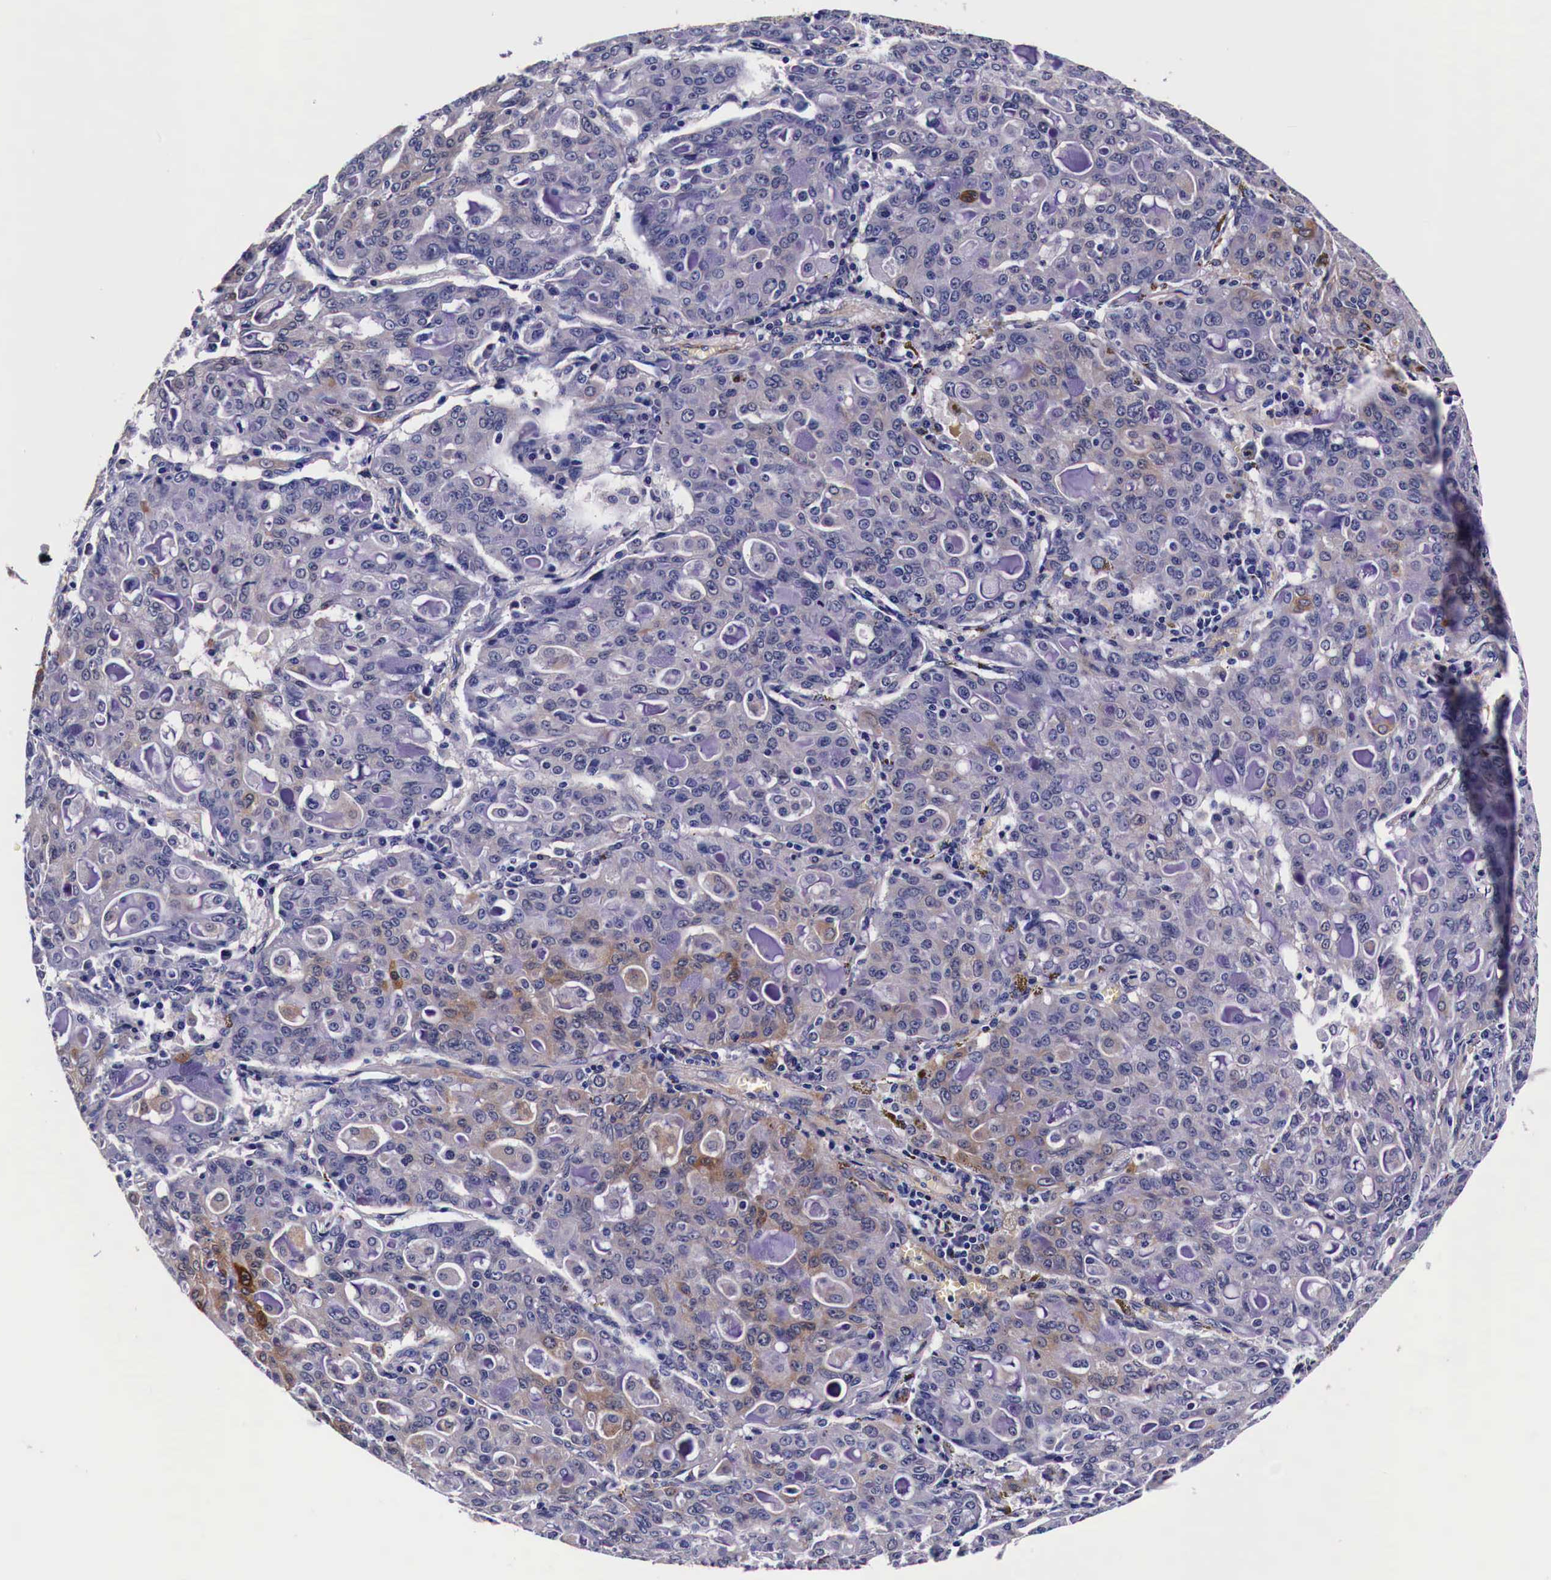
{"staining": {"intensity": "weak", "quantity": "25%-75%", "location": "cytoplasmic/membranous"}, "tissue": "lung cancer", "cell_type": "Tumor cells", "image_type": "cancer", "snomed": [{"axis": "morphology", "description": "Adenocarcinoma, NOS"}, {"axis": "topography", "description": "Lung"}], "caption": "Approximately 25%-75% of tumor cells in lung cancer exhibit weak cytoplasmic/membranous protein expression as visualized by brown immunohistochemical staining.", "gene": "HSPB1", "patient": {"sex": "female", "age": 44}}